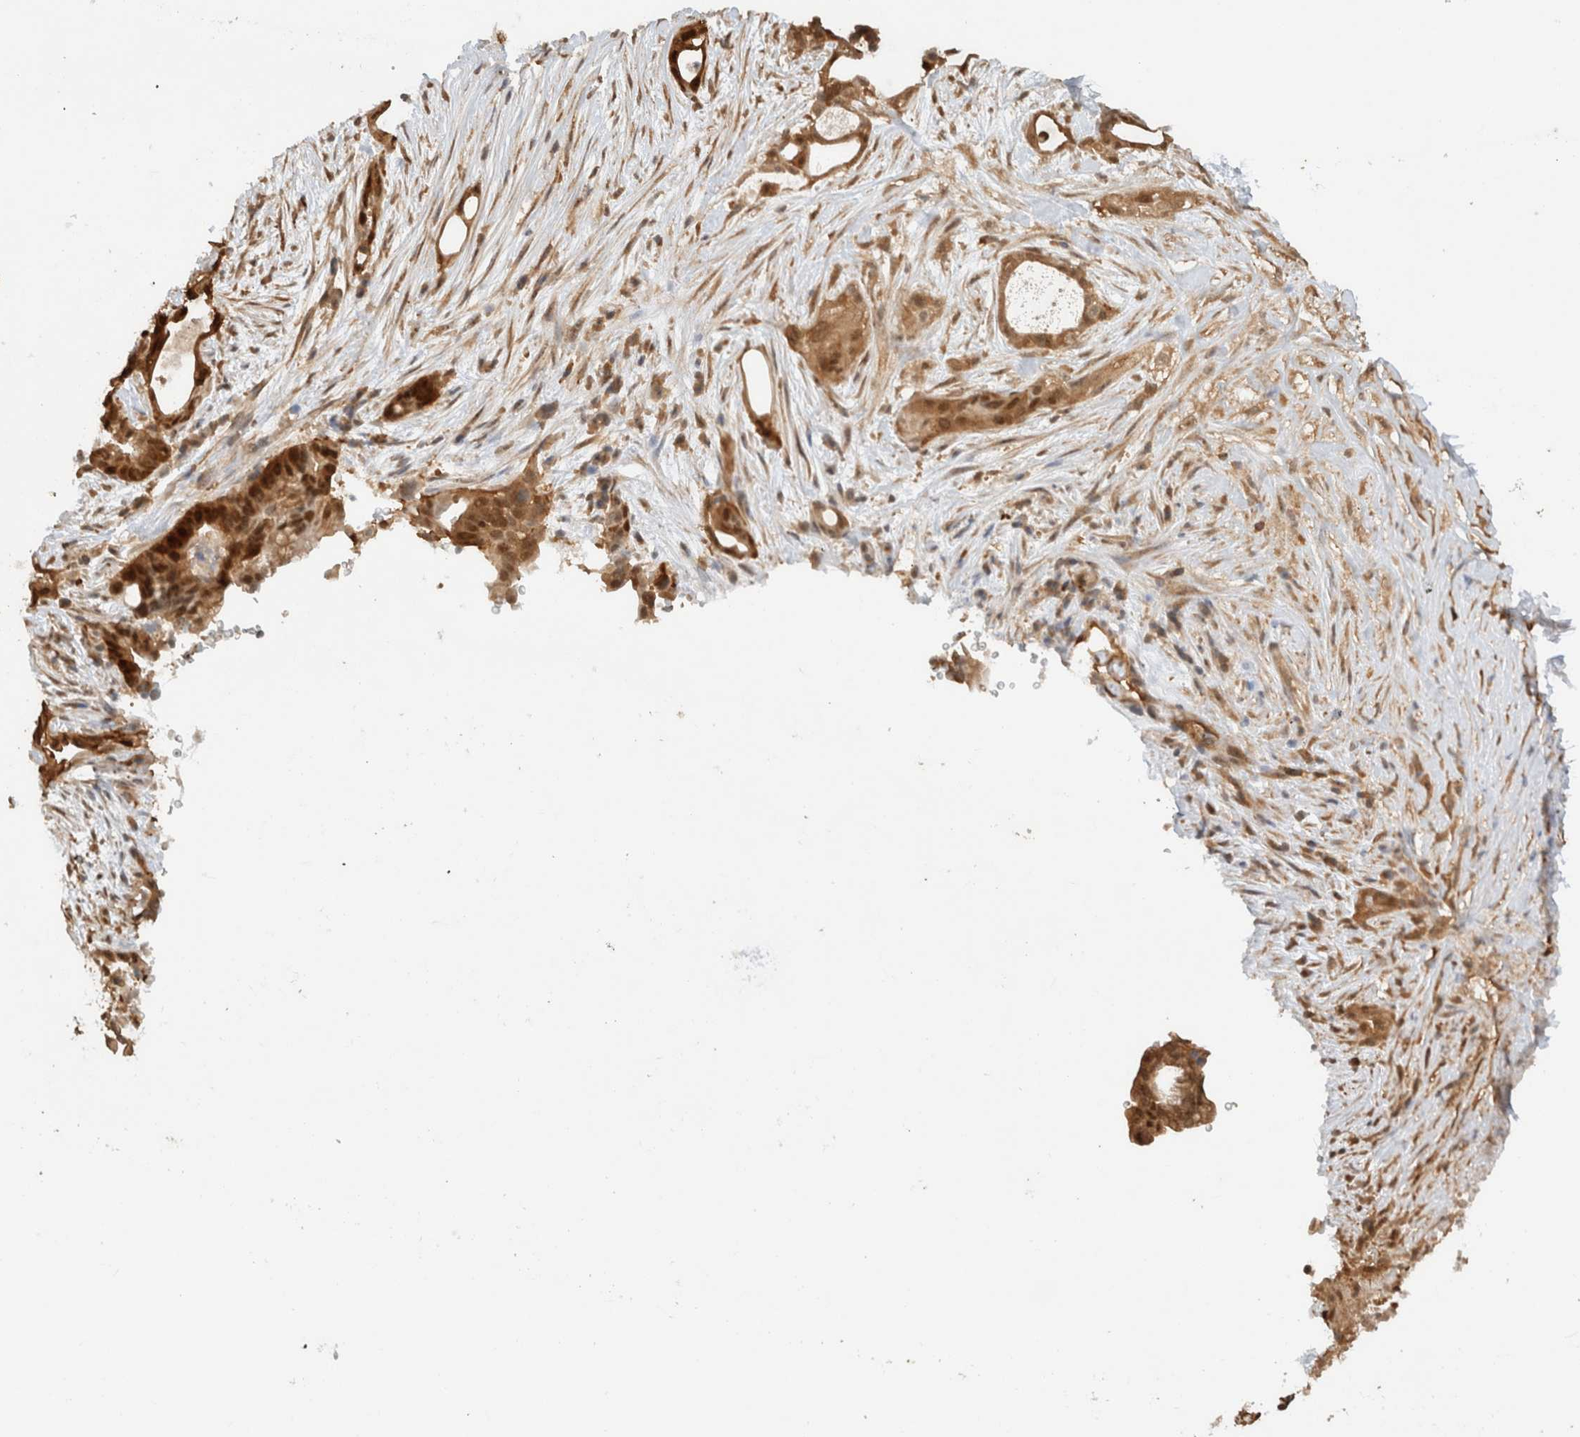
{"staining": {"intensity": "strong", "quantity": ">75%", "location": "cytoplasmic/membranous,nuclear"}, "tissue": "pancreatic cancer", "cell_type": "Tumor cells", "image_type": "cancer", "snomed": [{"axis": "morphology", "description": "Adenocarcinoma, NOS"}, {"axis": "topography", "description": "Pancreas"}], "caption": "IHC micrograph of neoplastic tissue: adenocarcinoma (pancreatic) stained using immunohistochemistry shows high levels of strong protein expression localized specifically in the cytoplasmic/membranous and nuclear of tumor cells, appearing as a cytoplasmic/membranous and nuclear brown color.", "gene": "CA13", "patient": {"sex": "male", "age": 58}}